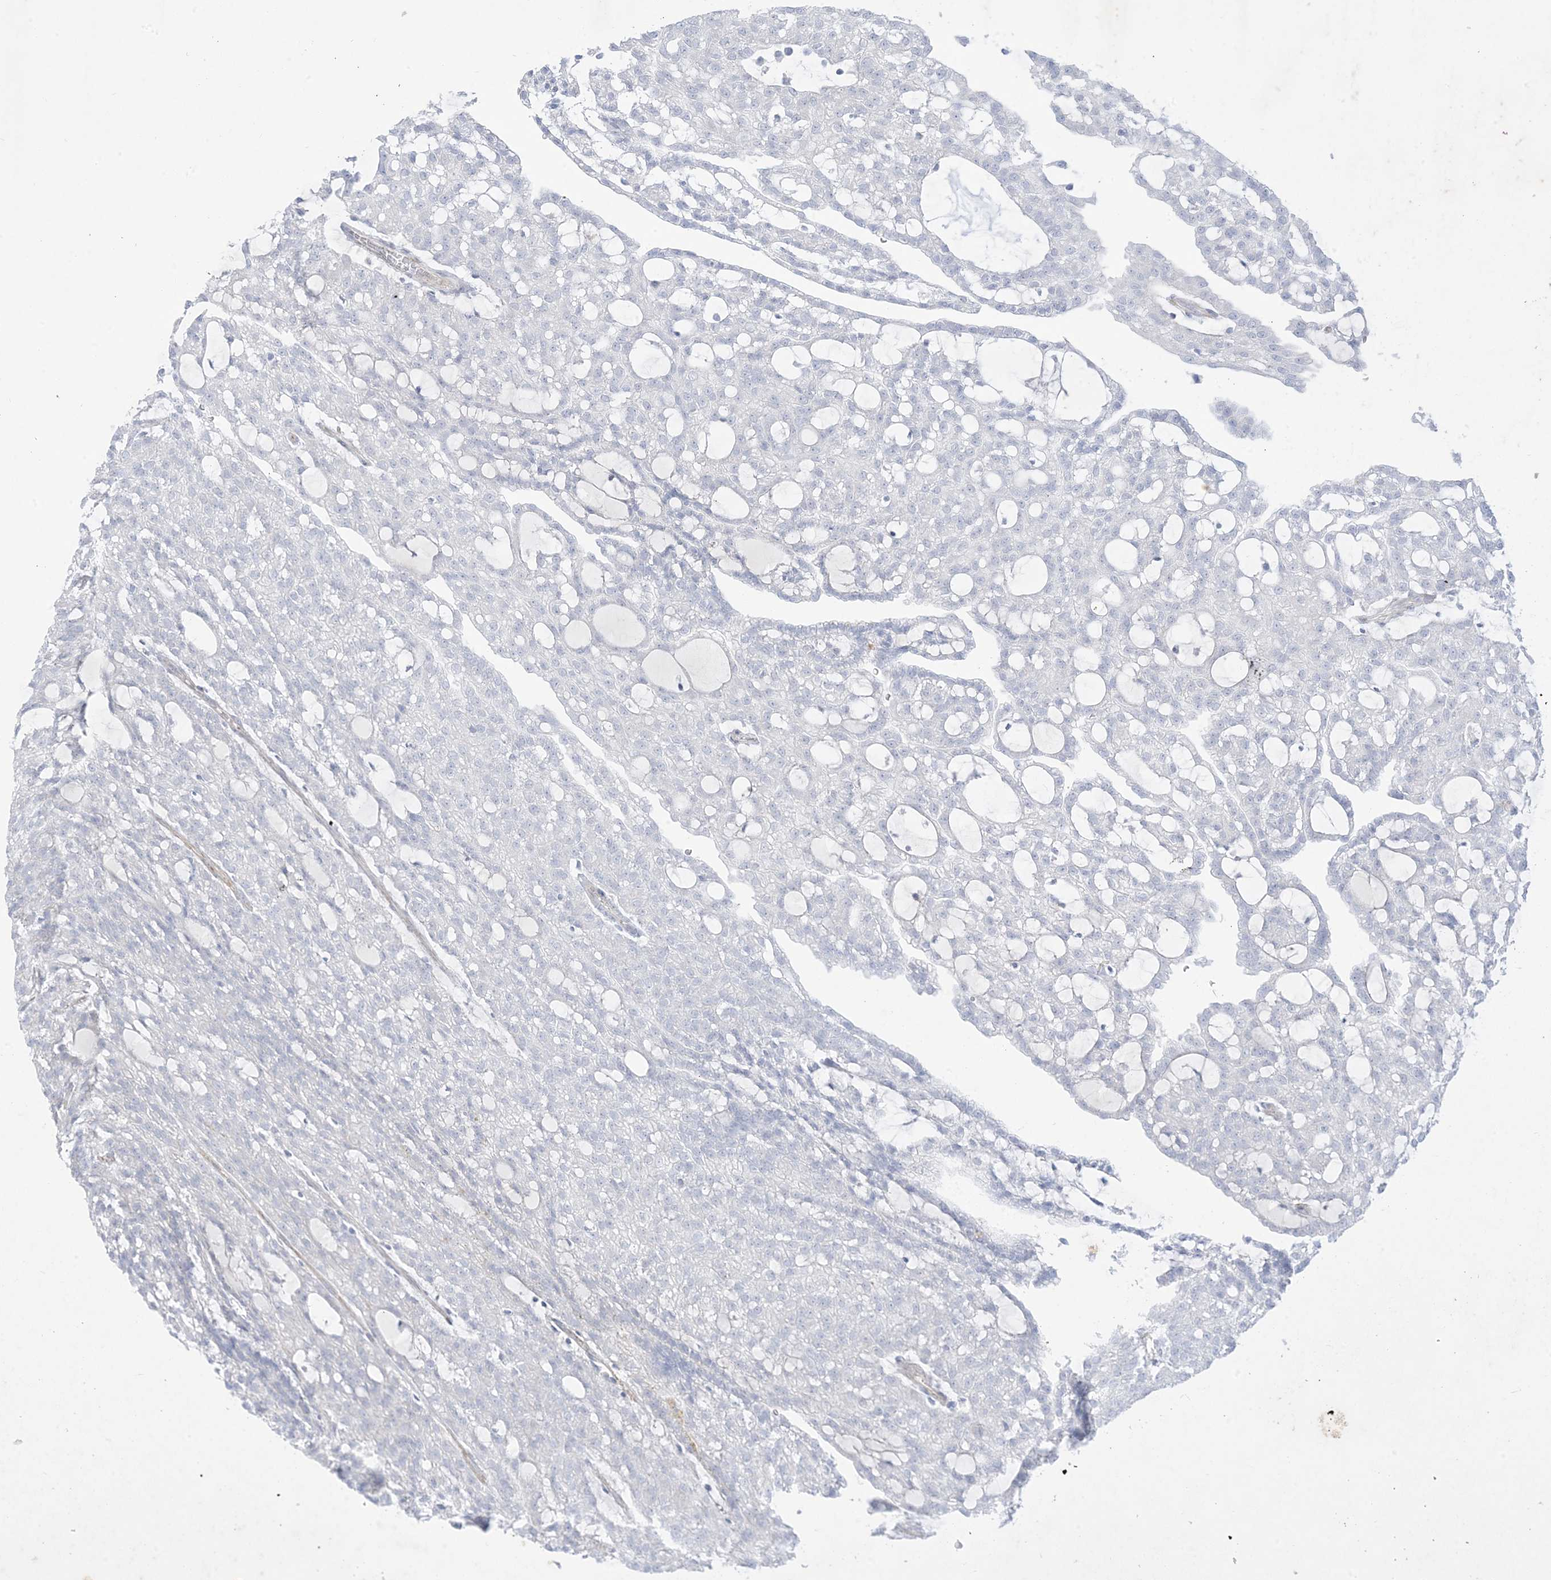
{"staining": {"intensity": "negative", "quantity": "none", "location": "none"}, "tissue": "renal cancer", "cell_type": "Tumor cells", "image_type": "cancer", "snomed": [{"axis": "morphology", "description": "Adenocarcinoma, NOS"}, {"axis": "topography", "description": "Kidney"}], "caption": "An image of renal adenocarcinoma stained for a protein displays no brown staining in tumor cells. (Stains: DAB (3,3'-diaminobenzidine) immunohistochemistry (IHC) with hematoxylin counter stain, Microscopy: brightfield microscopy at high magnification).", "gene": "B3GNT7", "patient": {"sex": "male", "age": 63}}